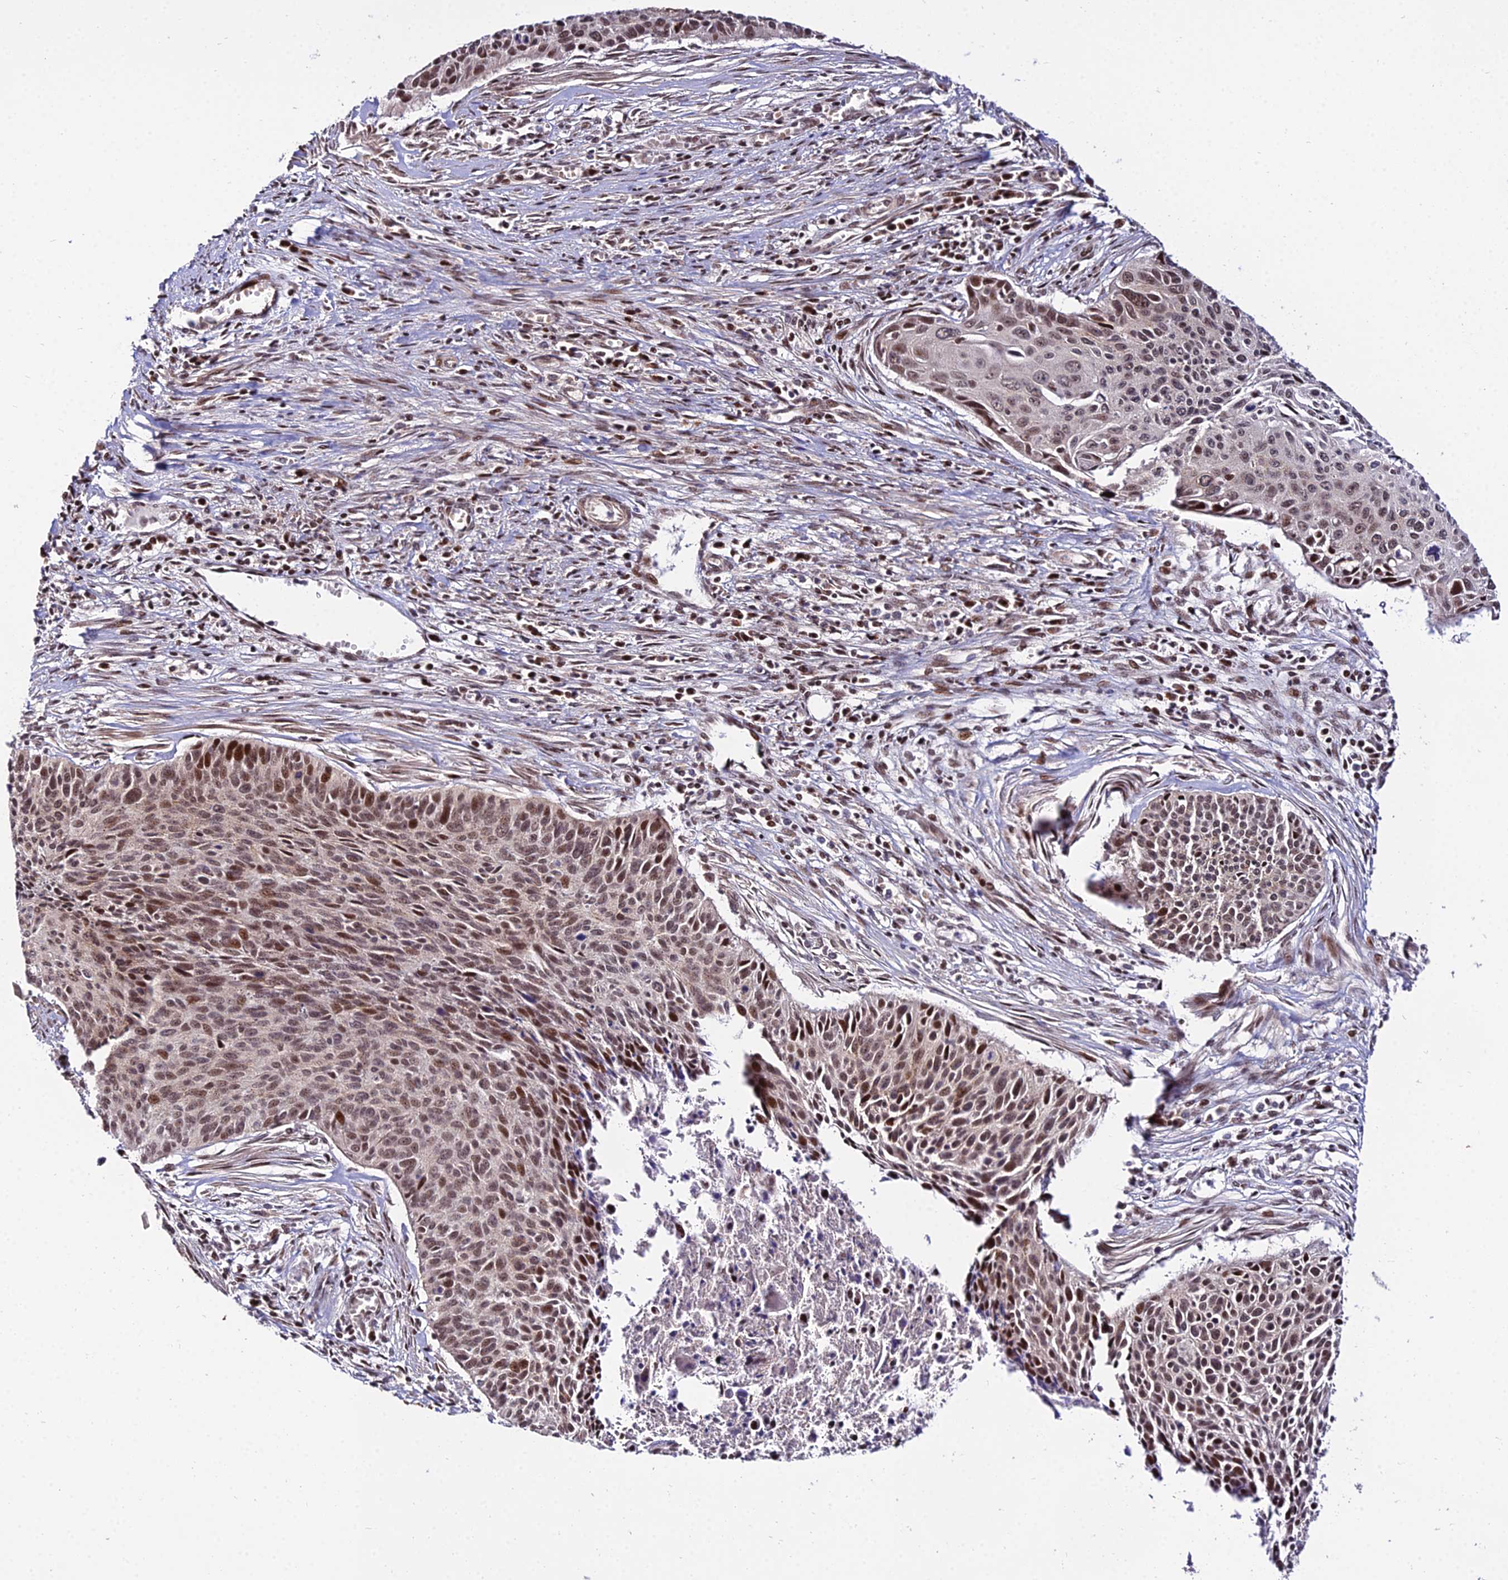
{"staining": {"intensity": "moderate", "quantity": ">75%", "location": "nuclear"}, "tissue": "cervical cancer", "cell_type": "Tumor cells", "image_type": "cancer", "snomed": [{"axis": "morphology", "description": "Squamous cell carcinoma, NOS"}, {"axis": "topography", "description": "Cervix"}], "caption": "Protein positivity by immunohistochemistry (IHC) exhibits moderate nuclear positivity in approximately >75% of tumor cells in cervical cancer (squamous cell carcinoma).", "gene": "CIB3", "patient": {"sex": "female", "age": 55}}